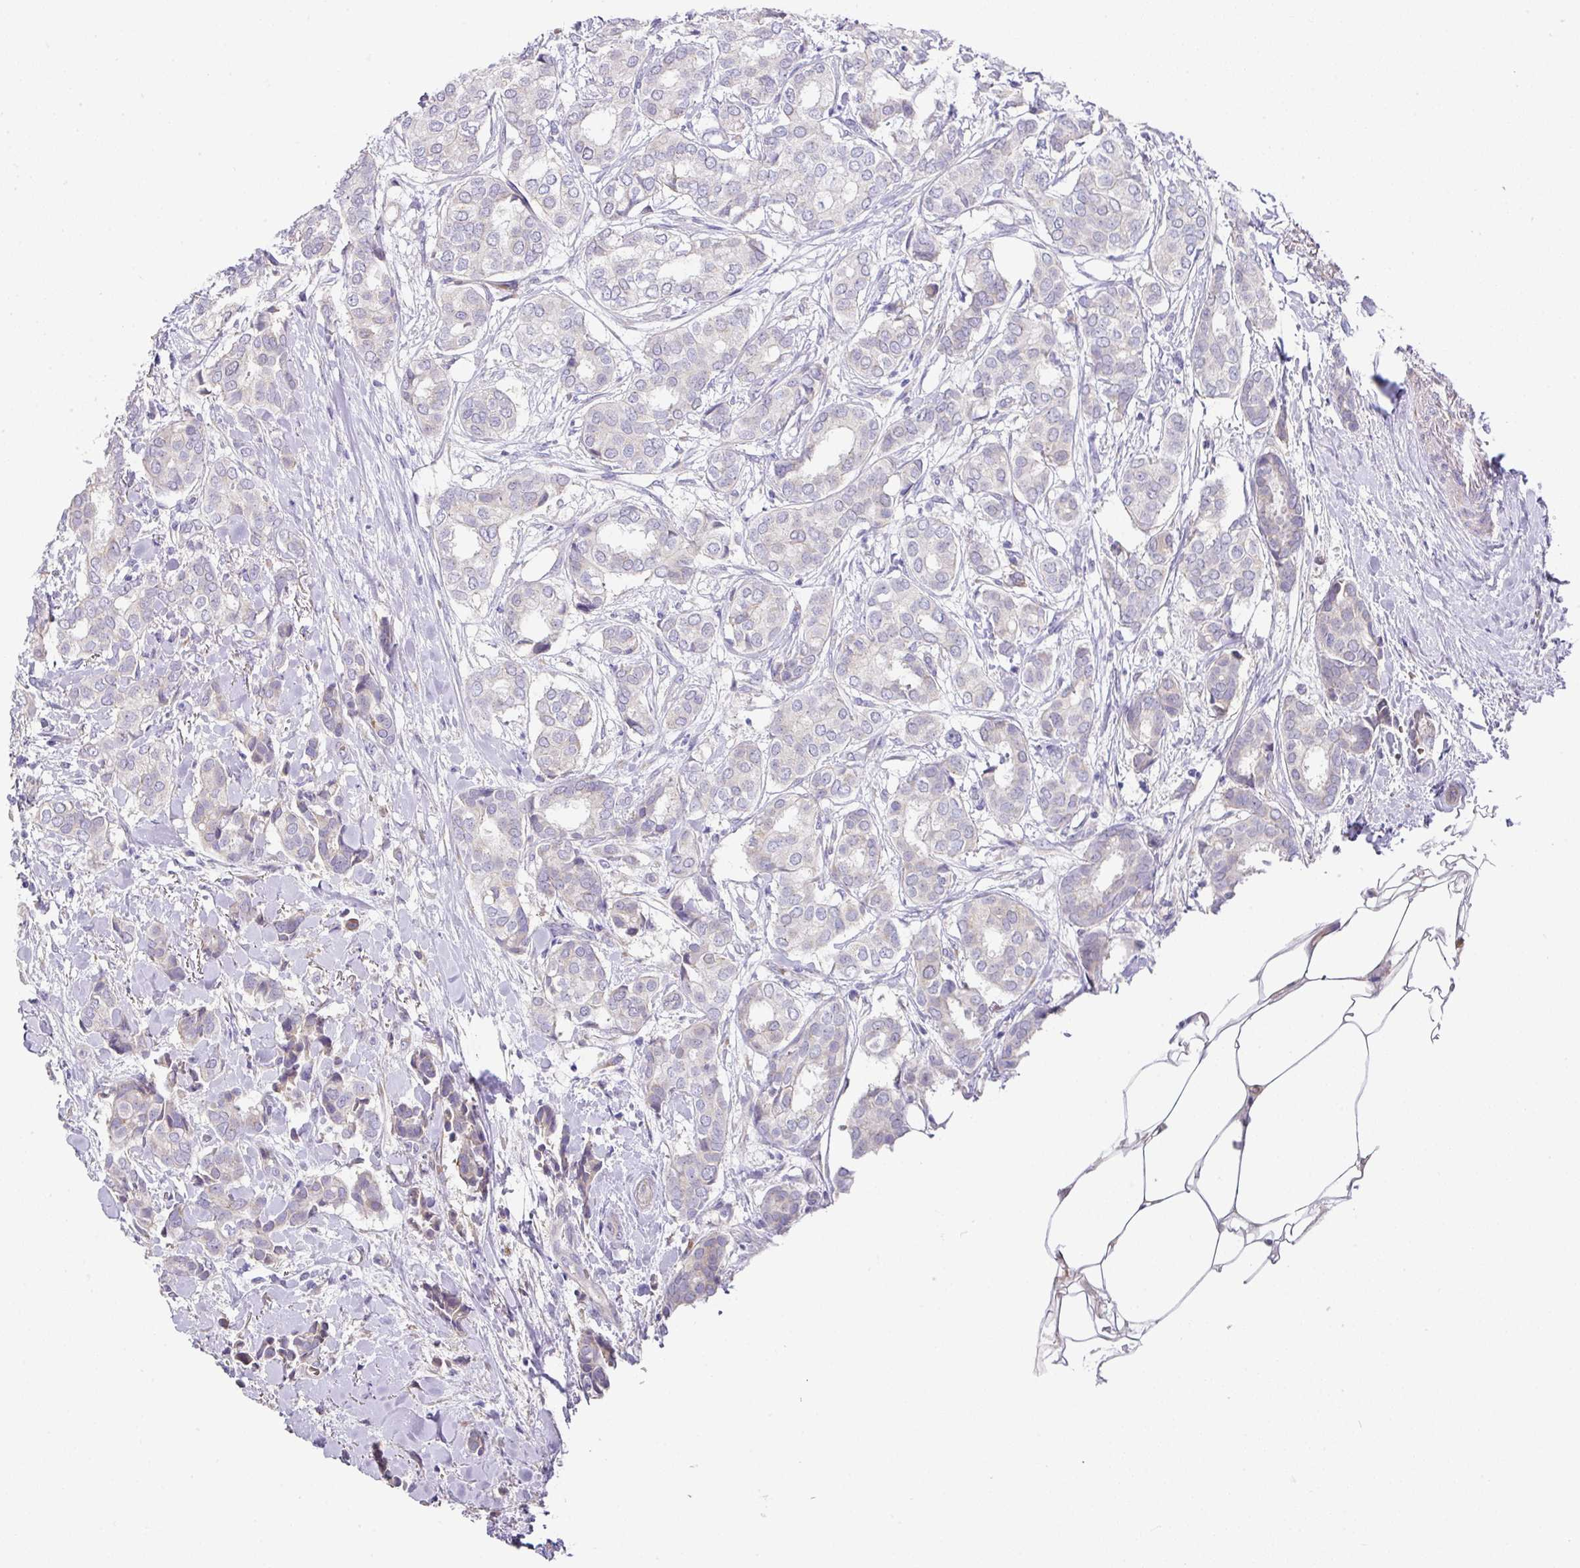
{"staining": {"intensity": "weak", "quantity": "25%-75%", "location": "cytoplasmic/membranous"}, "tissue": "breast cancer", "cell_type": "Tumor cells", "image_type": "cancer", "snomed": [{"axis": "morphology", "description": "Duct carcinoma"}, {"axis": "topography", "description": "Breast"}], "caption": "Tumor cells display weak cytoplasmic/membranous expression in about 25%-75% of cells in breast cancer (infiltrating ductal carcinoma).", "gene": "TARM1", "patient": {"sex": "female", "age": 73}}